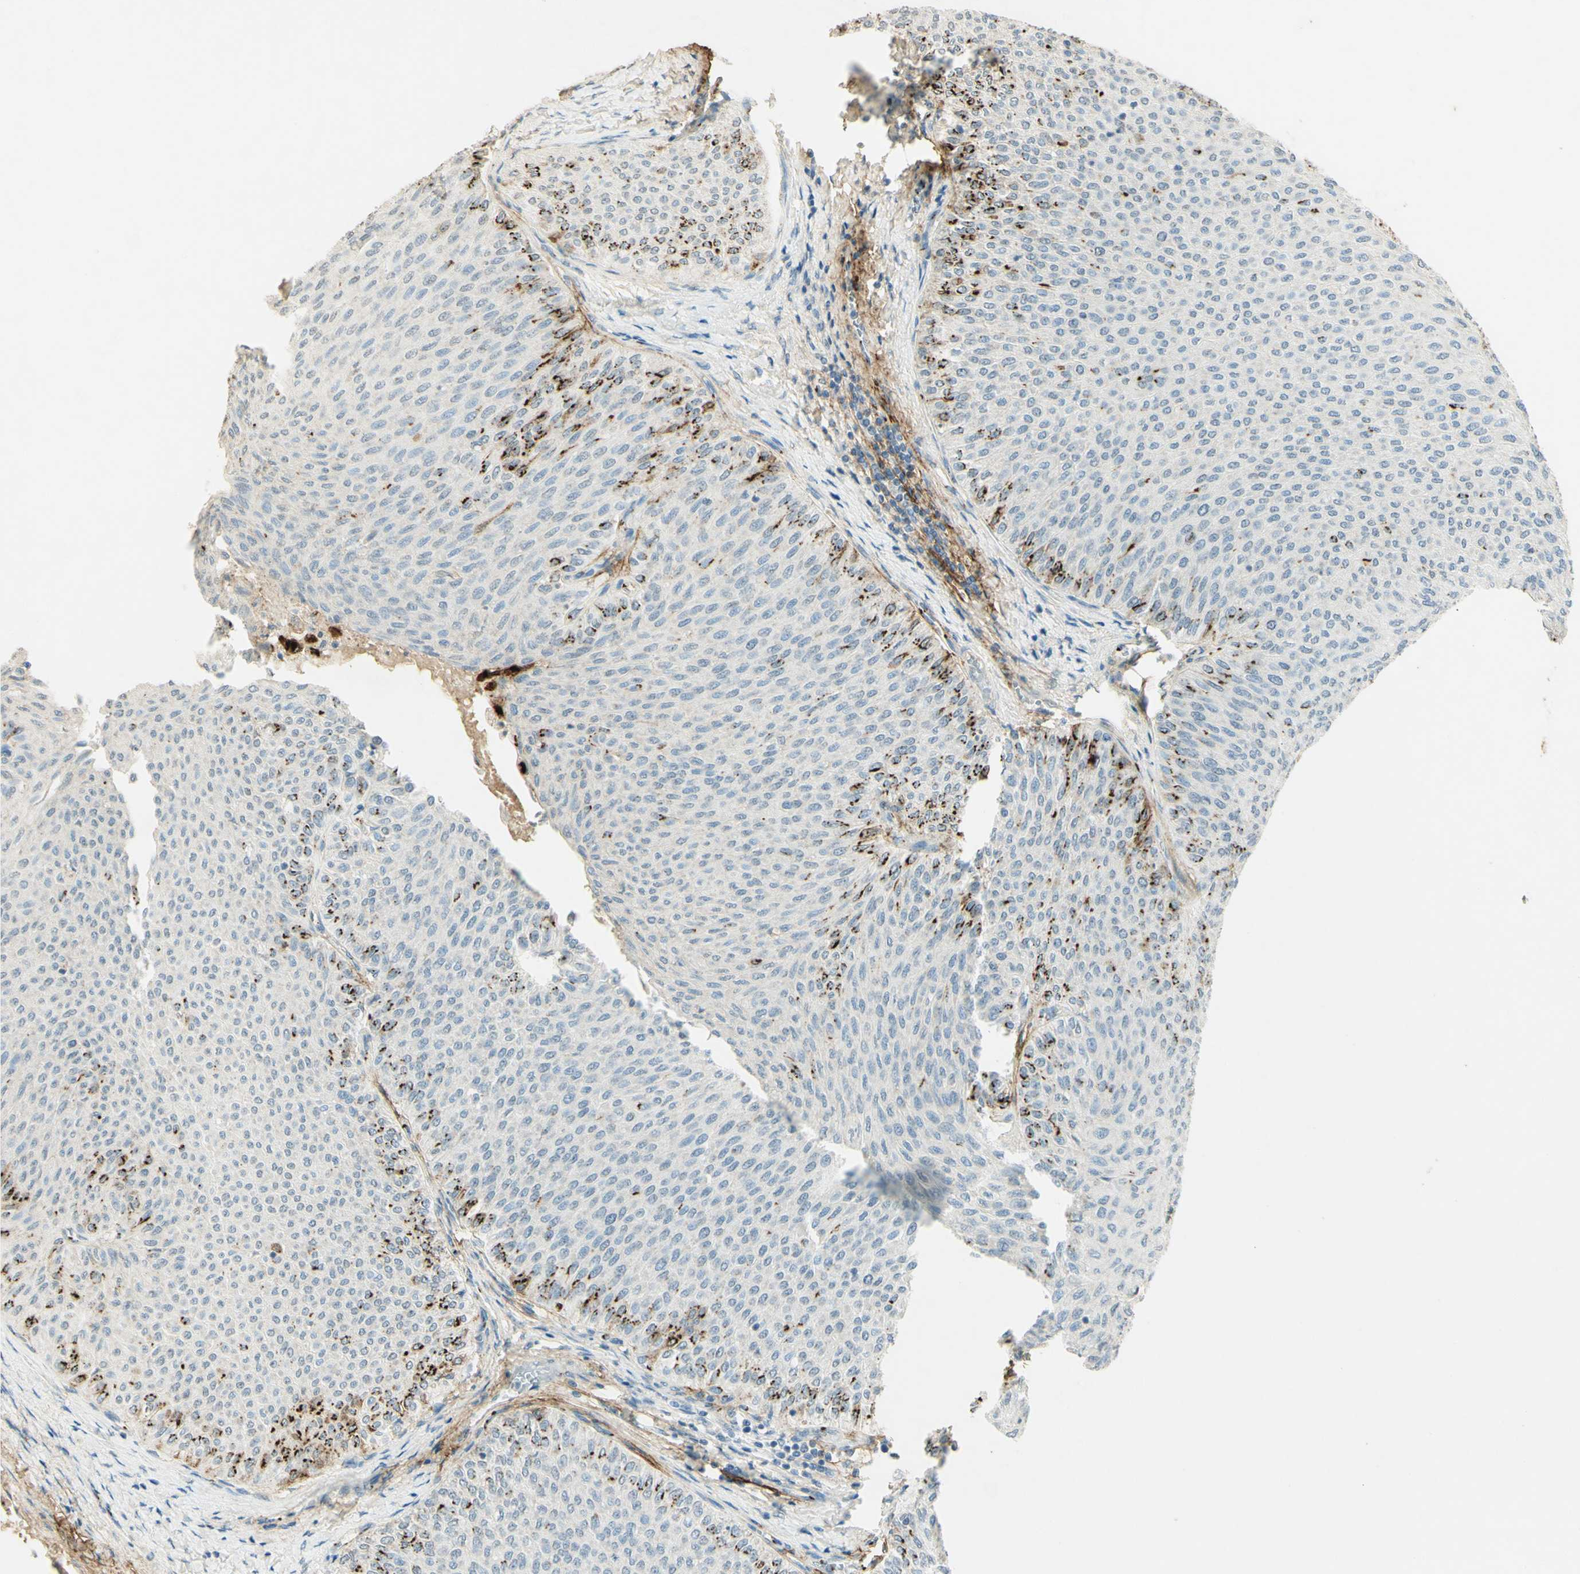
{"staining": {"intensity": "strong", "quantity": "<25%", "location": "cytoplasmic/membranous"}, "tissue": "urothelial cancer", "cell_type": "Tumor cells", "image_type": "cancer", "snomed": [{"axis": "morphology", "description": "Urothelial carcinoma, Low grade"}, {"axis": "topography", "description": "Urinary bladder"}], "caption": "Urothelial cancer tissue demonstrates strong cytoplasmic/membranous staining in about <25% of tumor cells", "gene": "TNN", "patient": {"sex": "male", "age": 78}}